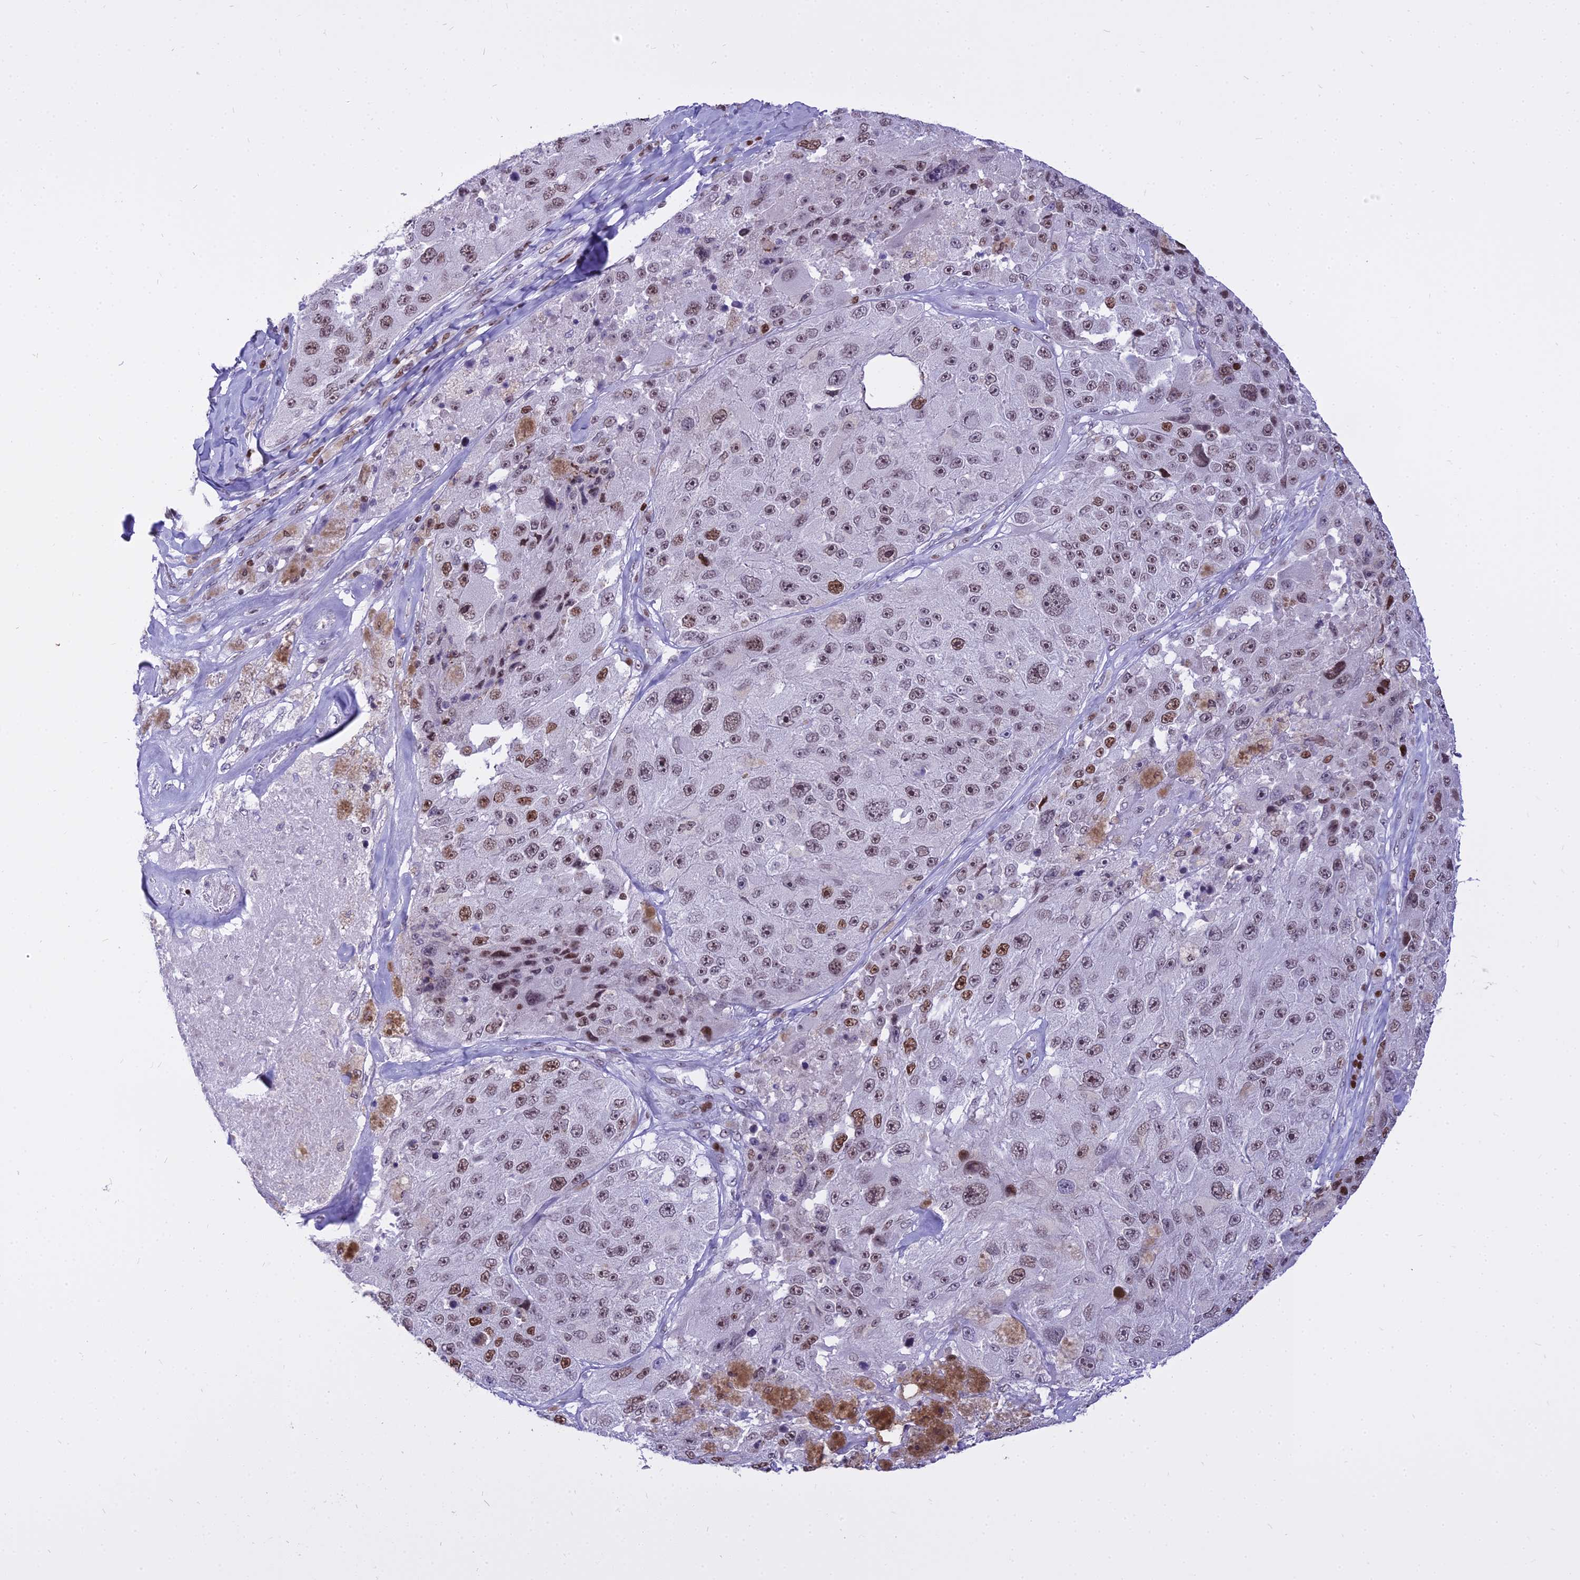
{"staining": {"intensity": "weak", "quantity": ">75%", "location": "nuclear"}, "tissue": "melanoma", "cell_type": "Tumor cells", "image_type": "cancer", "snomed": [{"axis": "morphology", "description": "Malignant melanoma, Metastatic site"}, {"axis": "topography", "description": "Lymph node"}], "caption": "Tumor cells display low levels of weak nuclear expression in approximately >75% of cells in malignant melanoma (metastatic site).", "gene": "PARP1", "patient": {"sex": "male", "age": 62}}